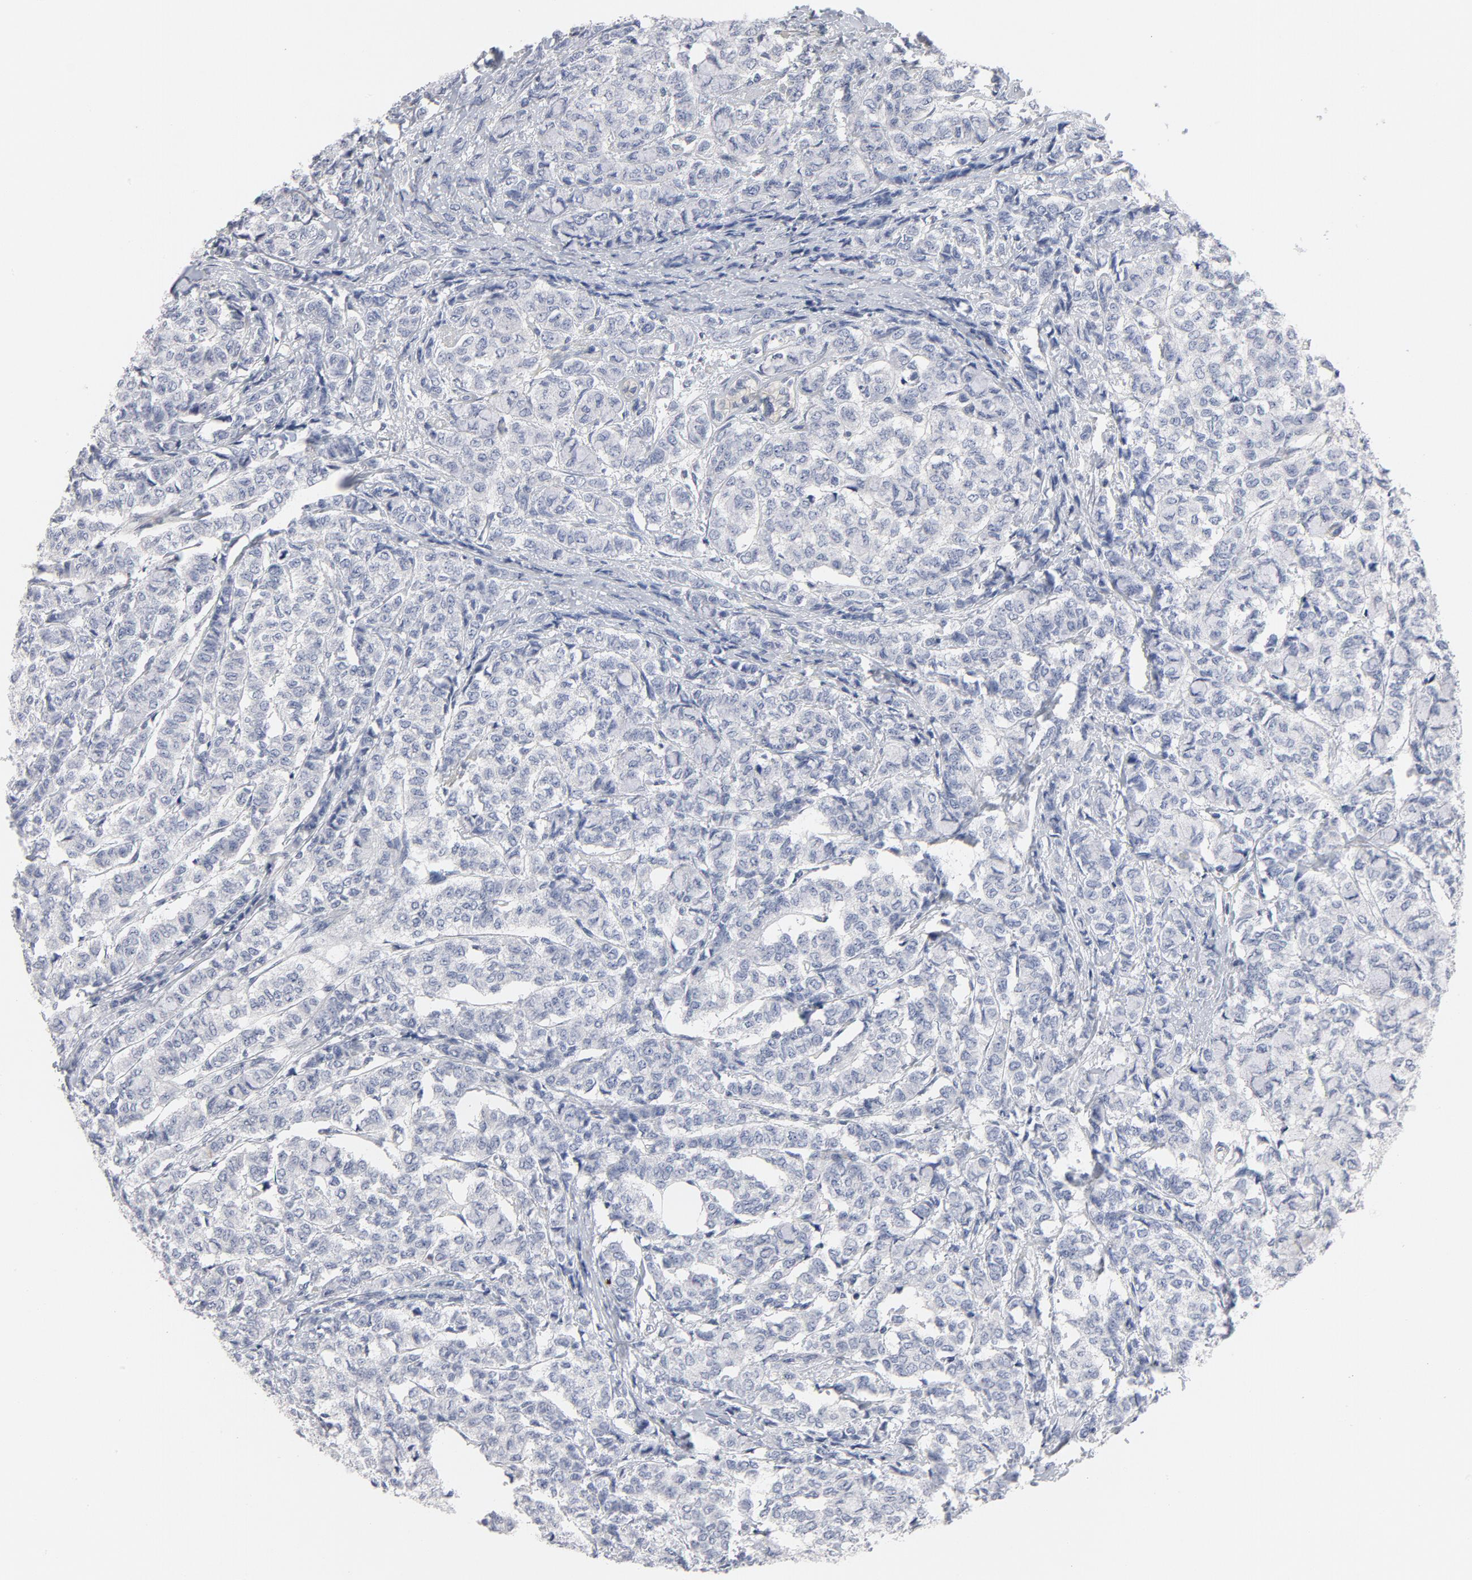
{"staining": {"intensity": "negative", "quantity": "none", "location": "none"}, "tissue": "breast cancer", "cell_type": "Tumor cells", "image_type": "cancer", "snomed": [{"axis": "morphology", "description": "Lobular carcinoma"}, {"axis": "topography", "description": "Breast"}], "caption": "The immunohistochemistry image has no significant staining in tumor cells of breast cancer tissue.", "gene": "ROCK1", "patient": {"sex": "female", "age": 60}}